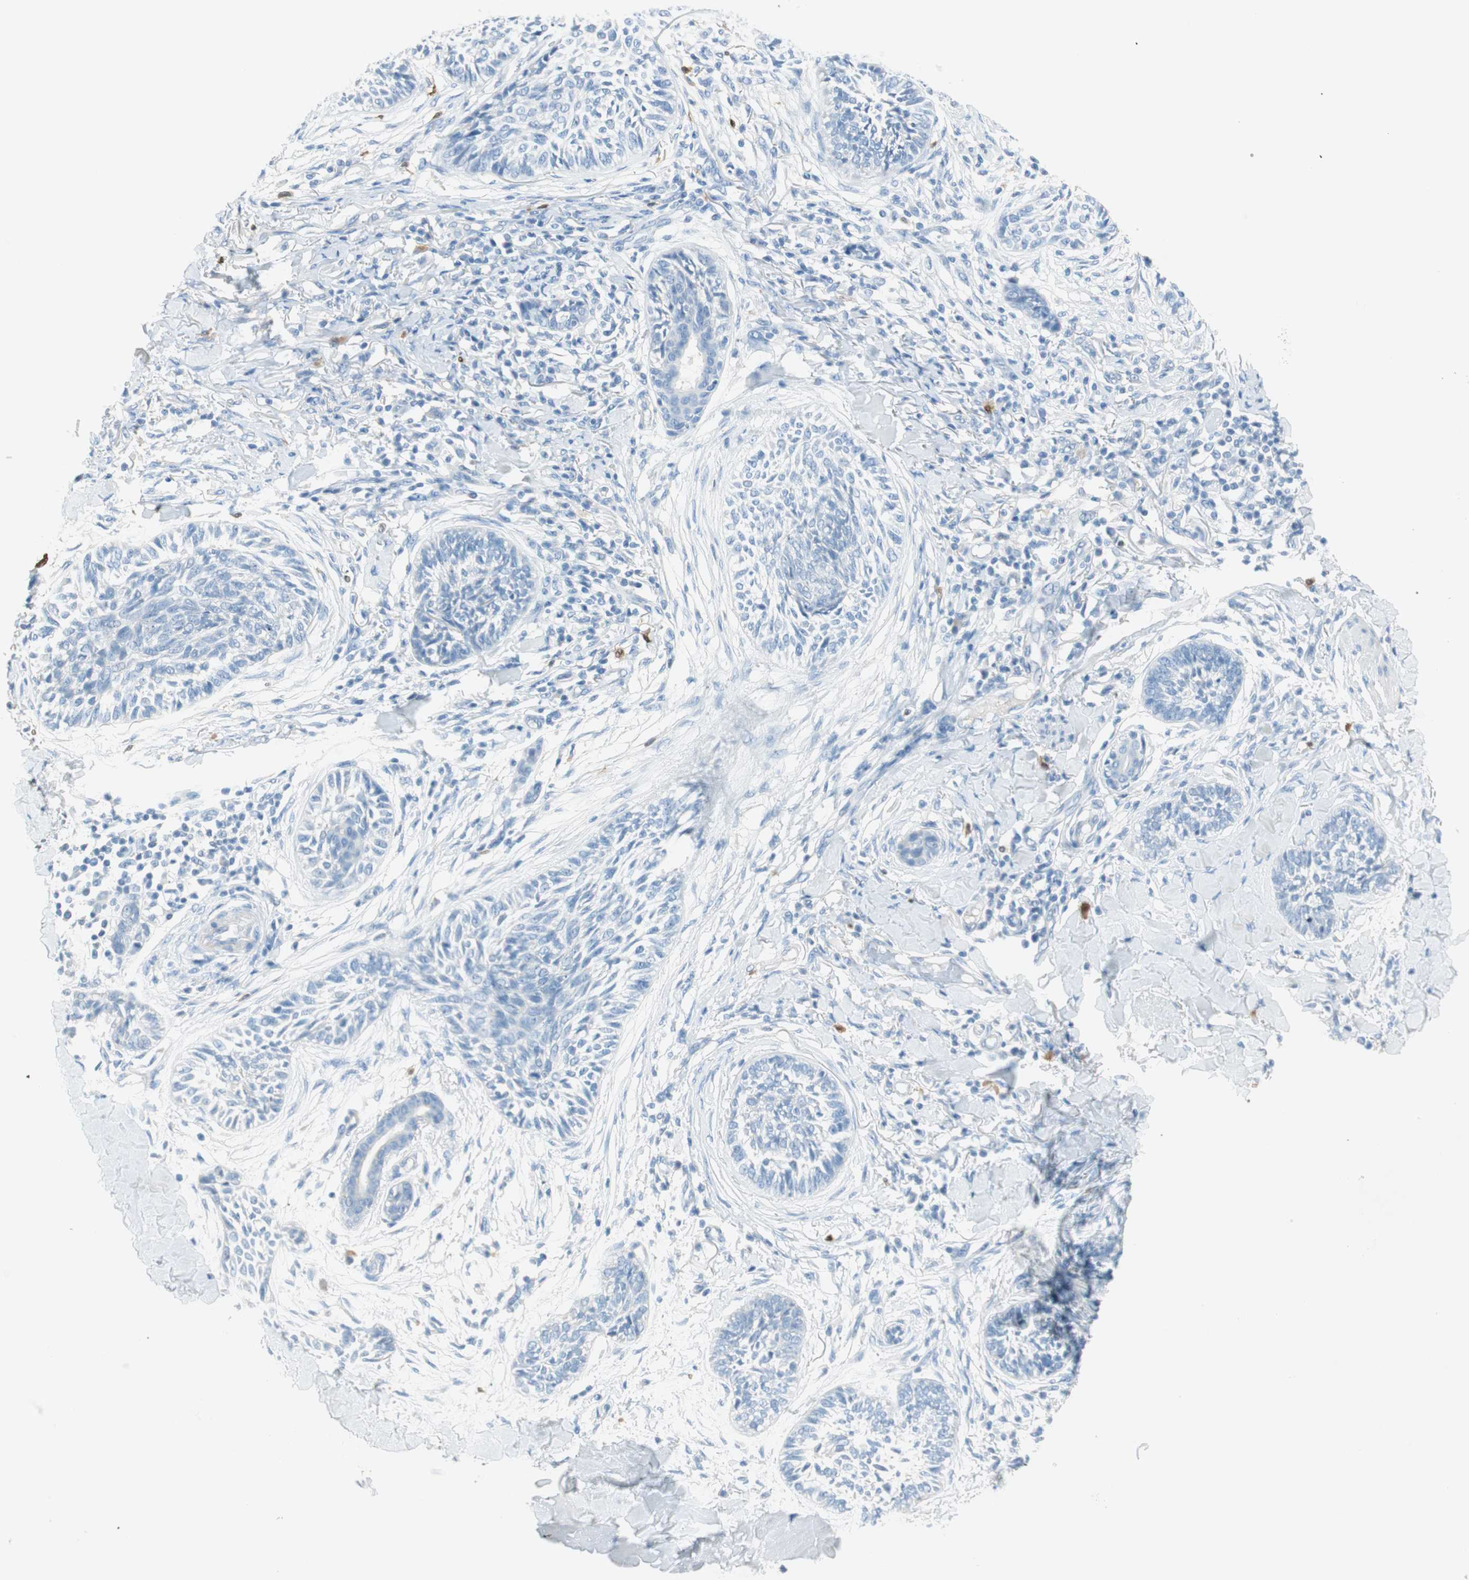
{"staining": {"intensity": "negative", "quantity": "none", "location": "none"}, "tissue": "skin cancer", "cell_type": "Tumor cells", "image_type": "cancer", "snomed": [{"axis": "morphology", "description": "Papilloma, NOS"}, {"axis": "morphology", "description": "Basal cell carcinoma"}, {"axis": "topography", "description": "Skin"}], "caption": "A micrograph of human skin cancer (papilloma) is negative for staining in tumor cells. (DAB (3,3'-diaminobenzidine) IHC visualized using brightfield microscopy, high magnification).", "gene": "HPGD", "patient": {"sex": "male", "age": 87}}